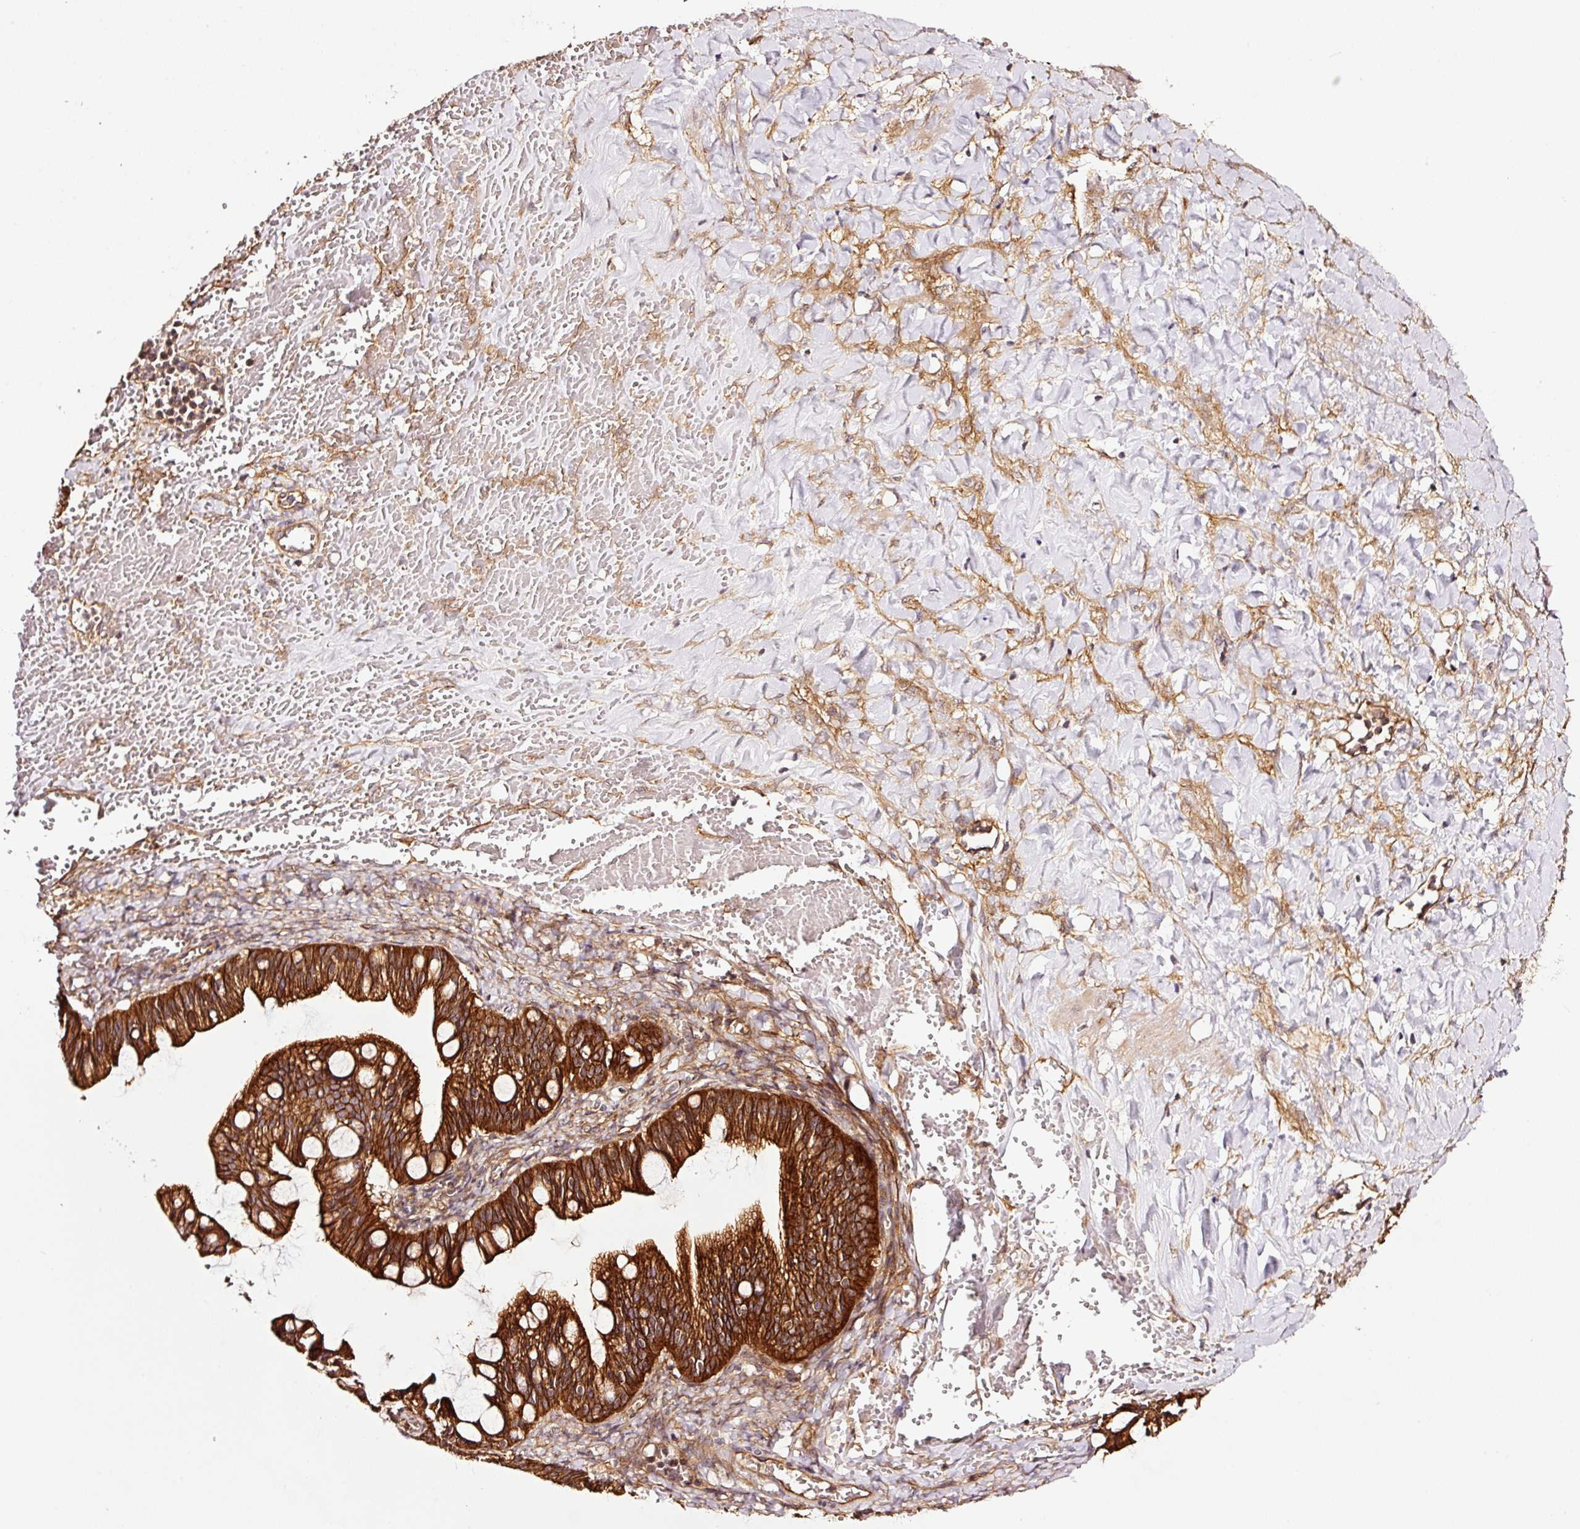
{"staining": {"intensity": "strong", "quantity": ">75%", "location": "cytoplasmic/membranous"}, "tissue": "ovarian cancer", "cell_type": "Tumor cells", "image_type": "cancer", "snomed": [{"axis": "morphology", "description": "Cystadenocarcinoma, mucinous, NOS"}, {"axis": "topography", "description": "Ovary"}], "caption": "Protein expression analysis of ovarian cancer (mucinous cystadenocarcinoma) displays strong cytoplasmic/membranous staining in approximately >75% of tumor cells. Immunohistochemistry (ihc) stains the protein of interest in brown and the nuclei are stained blue.", "gene": "METAP1", "patient": {"sex": "female", "age": 73}}